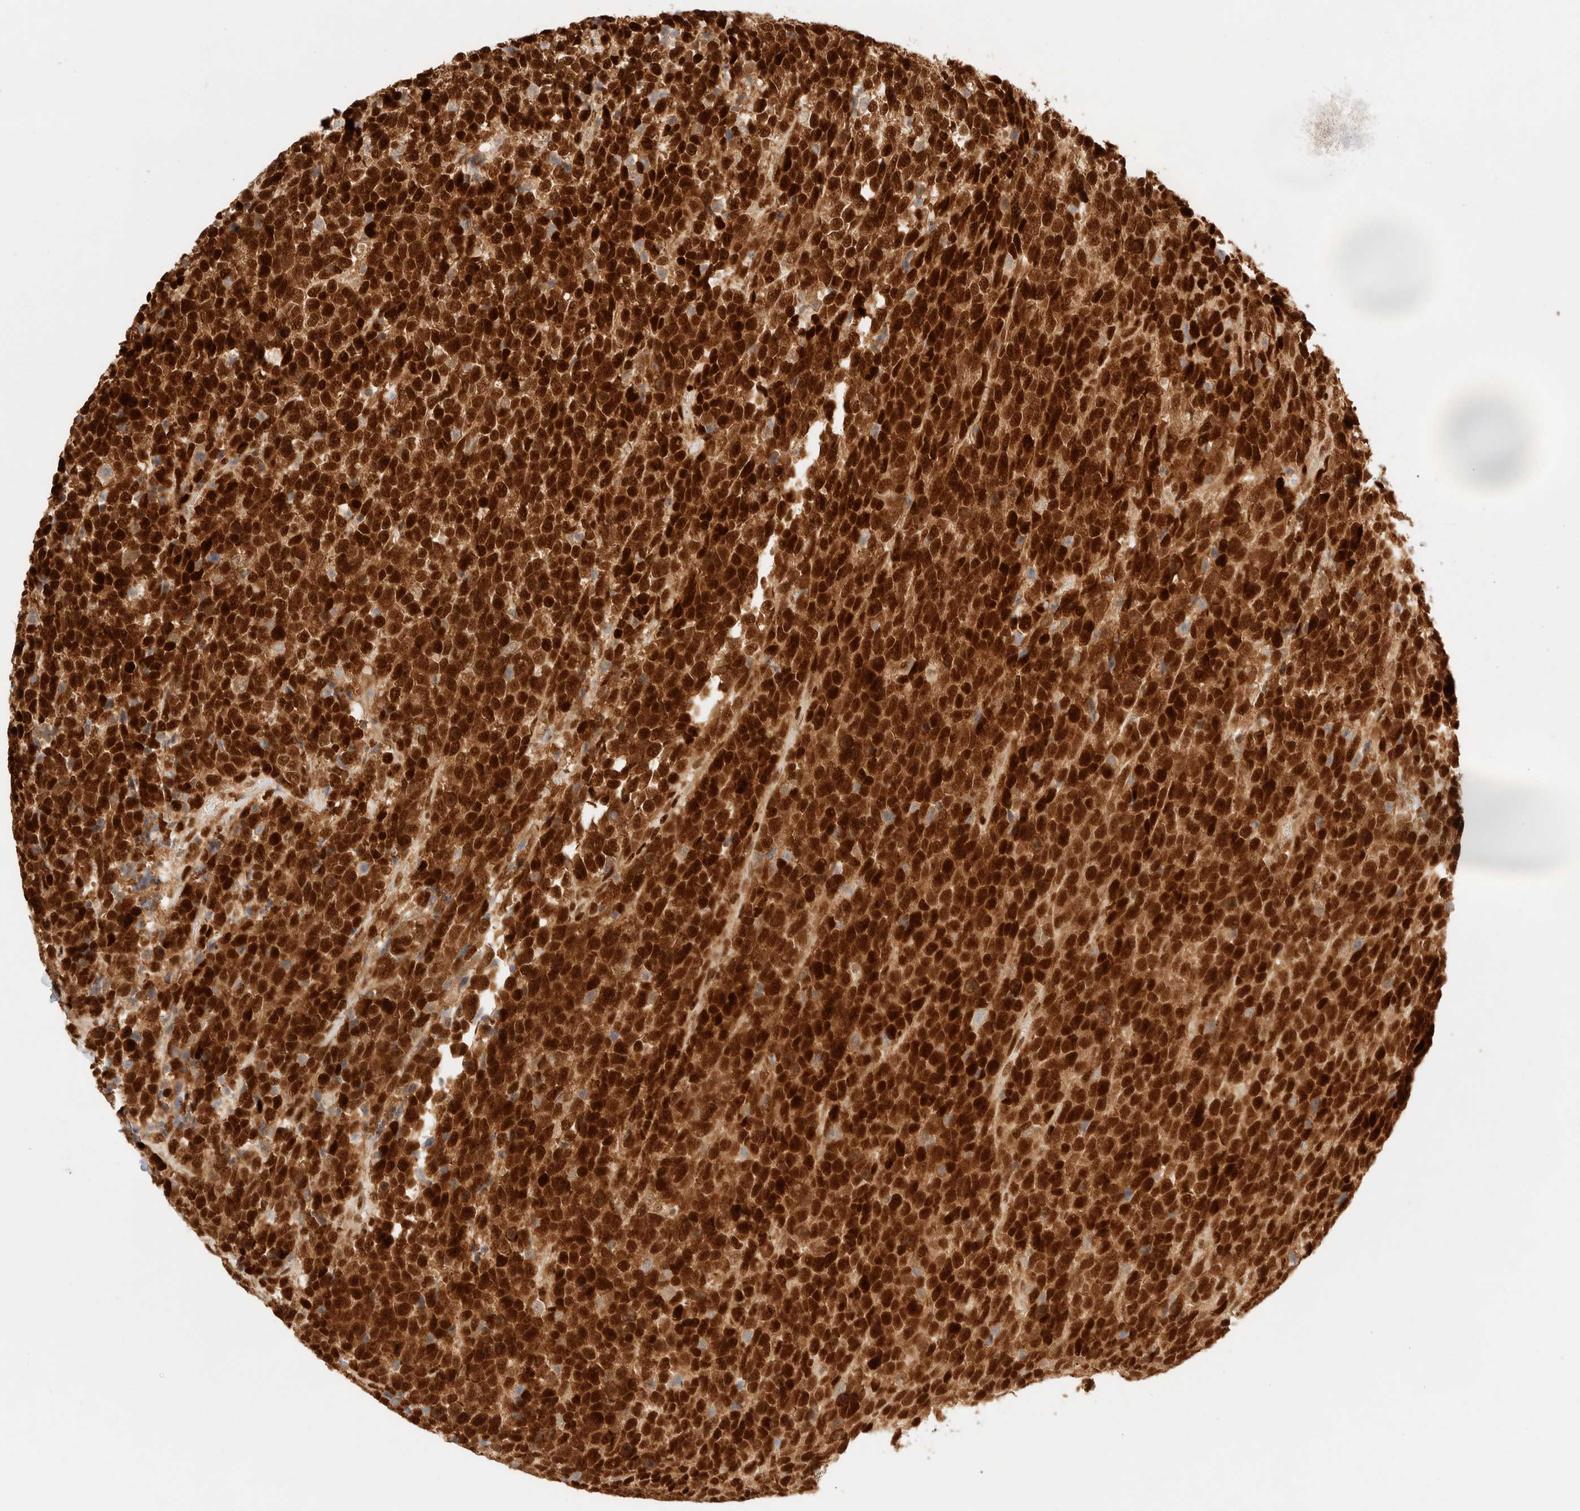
{"staining": {"intensity": "strong", "quantity": ">75%", "location": "nuclear"}, "tissue": "urothelial cancer", "cell_type": "Tumor cells", "image_type": "cancer", "snomed": [{"axis": "morphology", "description": "Urothelial carcinoma, High grade"}, {"axis": "topography", "description": "Urinary bladder"}], "caption": "Approximately >75% of tumor cells in human urothelial cancer display strong nuclear protein positivity as visualized by brown immunohistochemical staining.", "gene": "ZNF768", "patient": {"sex": "female", "age": 82}}